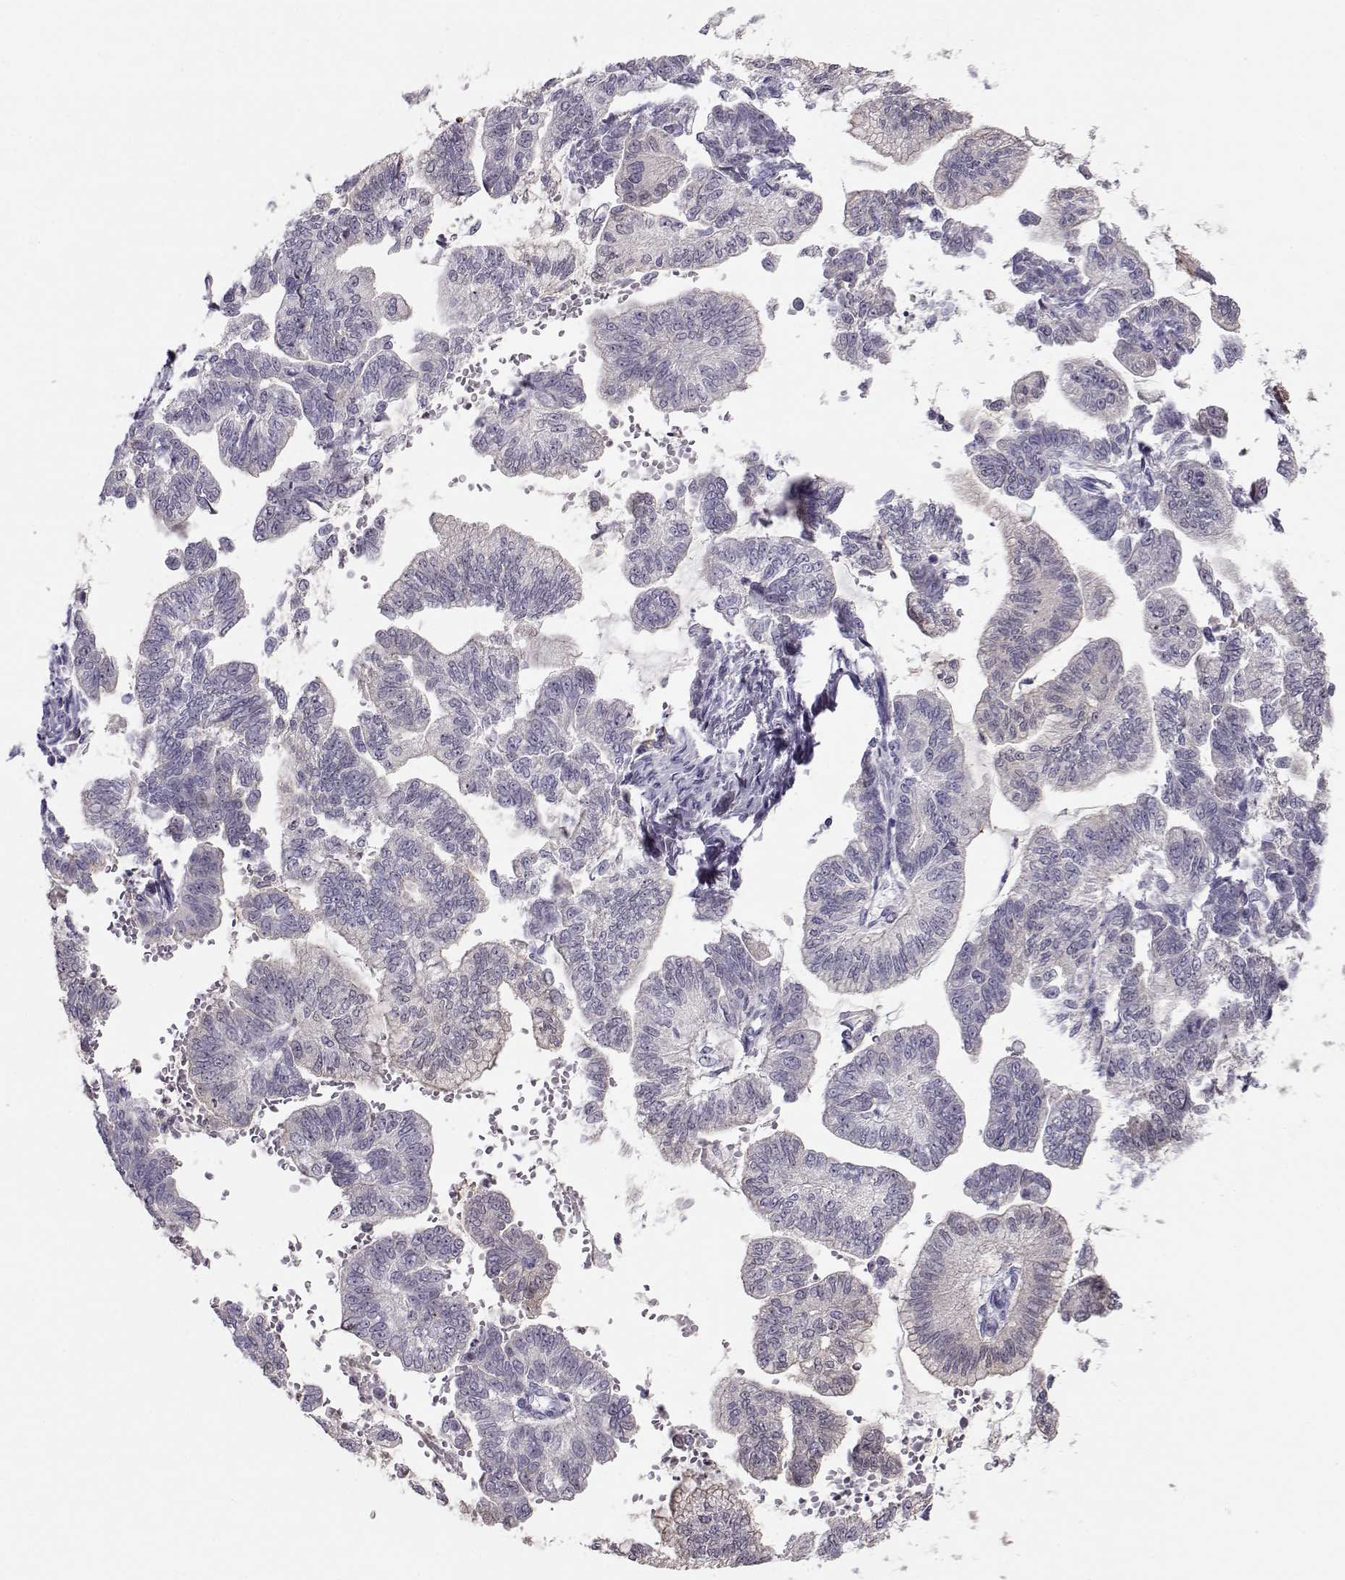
{"staining": {"intensity": "negative", "quantity": "none", "location": "none"}, "tissue": "stomach cancer", "cell_type": "Tumor cells", "image_type": "cancer", "snomed": [{"axis": "morphology", "description": "Adenocarcinoma, NOS"}, {"axis": "topography", "description": "Stomach"}], "caption": "High power microscopy micrograph of an IHC photomicrograph of adenocarcinoma (stomach), revealing no significant expression in tumor cells.", "gene": "GRK1", "patient": {"sex": "male", "age": 83}}